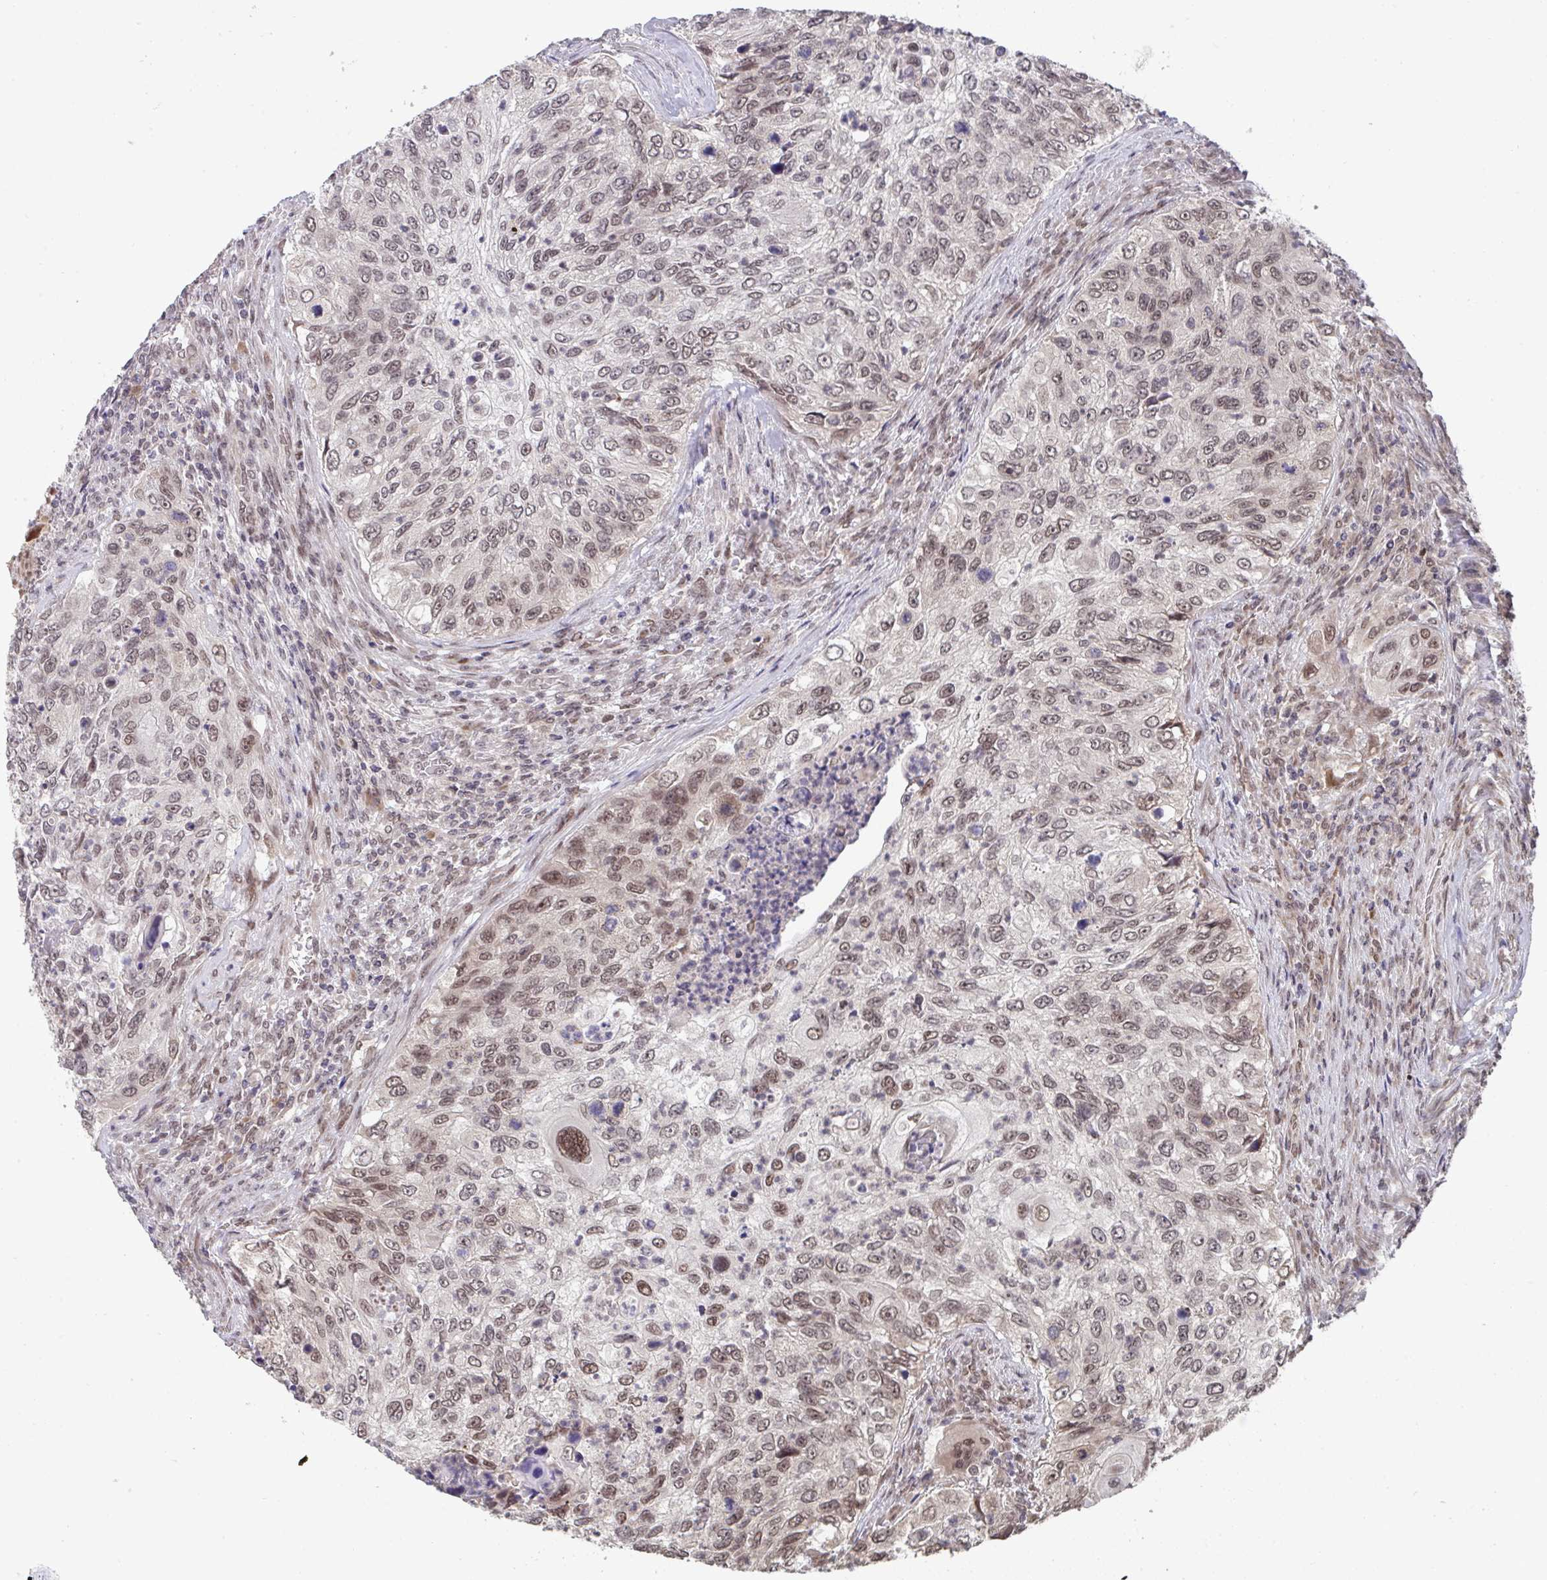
{"staining": {"intensity": "moderate", "quantity": ">75%", "location": "nuclear"}, "tissue": "urothelial cancer", "cell_type": "Tumor cells", "image_type": "cancer", "snomed": [{"axis": "morphology", "description": "Urothelial carcinoma, High grade"}, {"axis": "topography", "description": "Urinary bladder"}], "caption": "Human urothelial carcinoma (high-grade) stained with a protein marker displays moderate staining in tumor cells.", "gene": "JMJD1C", "patient": {"sex": "female", "age": 60}}